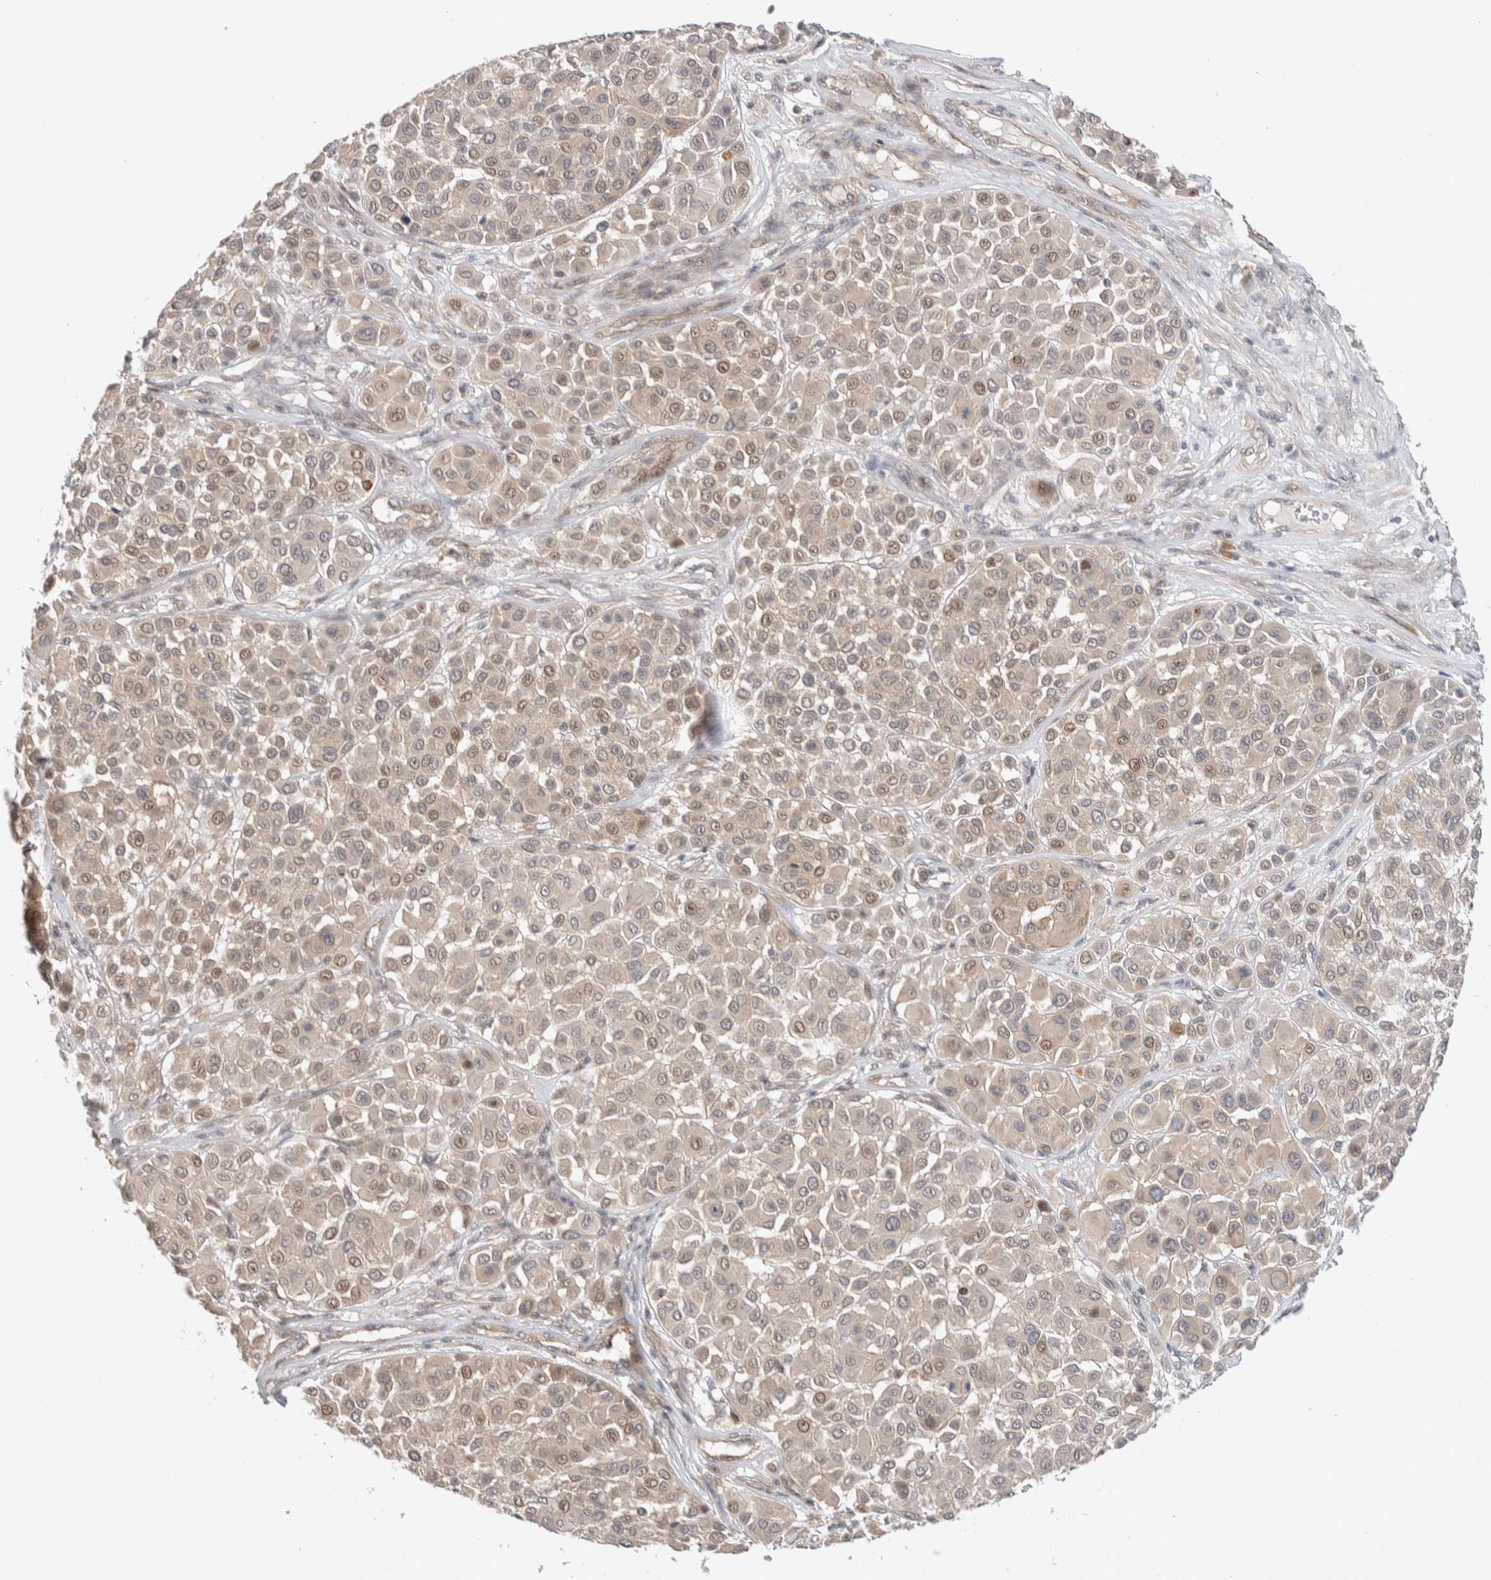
{"staining": {"intensity": "moderate", "quantity": "<25%", "location": "nuclear"}, "tissue": "melanoma", "cell_type": "Tumor cells", "image_type": "cancer", "snomed": [{"axis": "morphology", "description": "Malignant melanoma, Metastatic site"}, {"axis": "topography", "description": "Soft tissue"}], "caption": "Melanoma tissue exhibits moderate nuclear positivity in about <25% of tumor cells, visualized by immunohistochemistry. Nuclei are stained in blue.", "gene": "DEPTOR", "patient": {"sex": "male", "age": 41}}